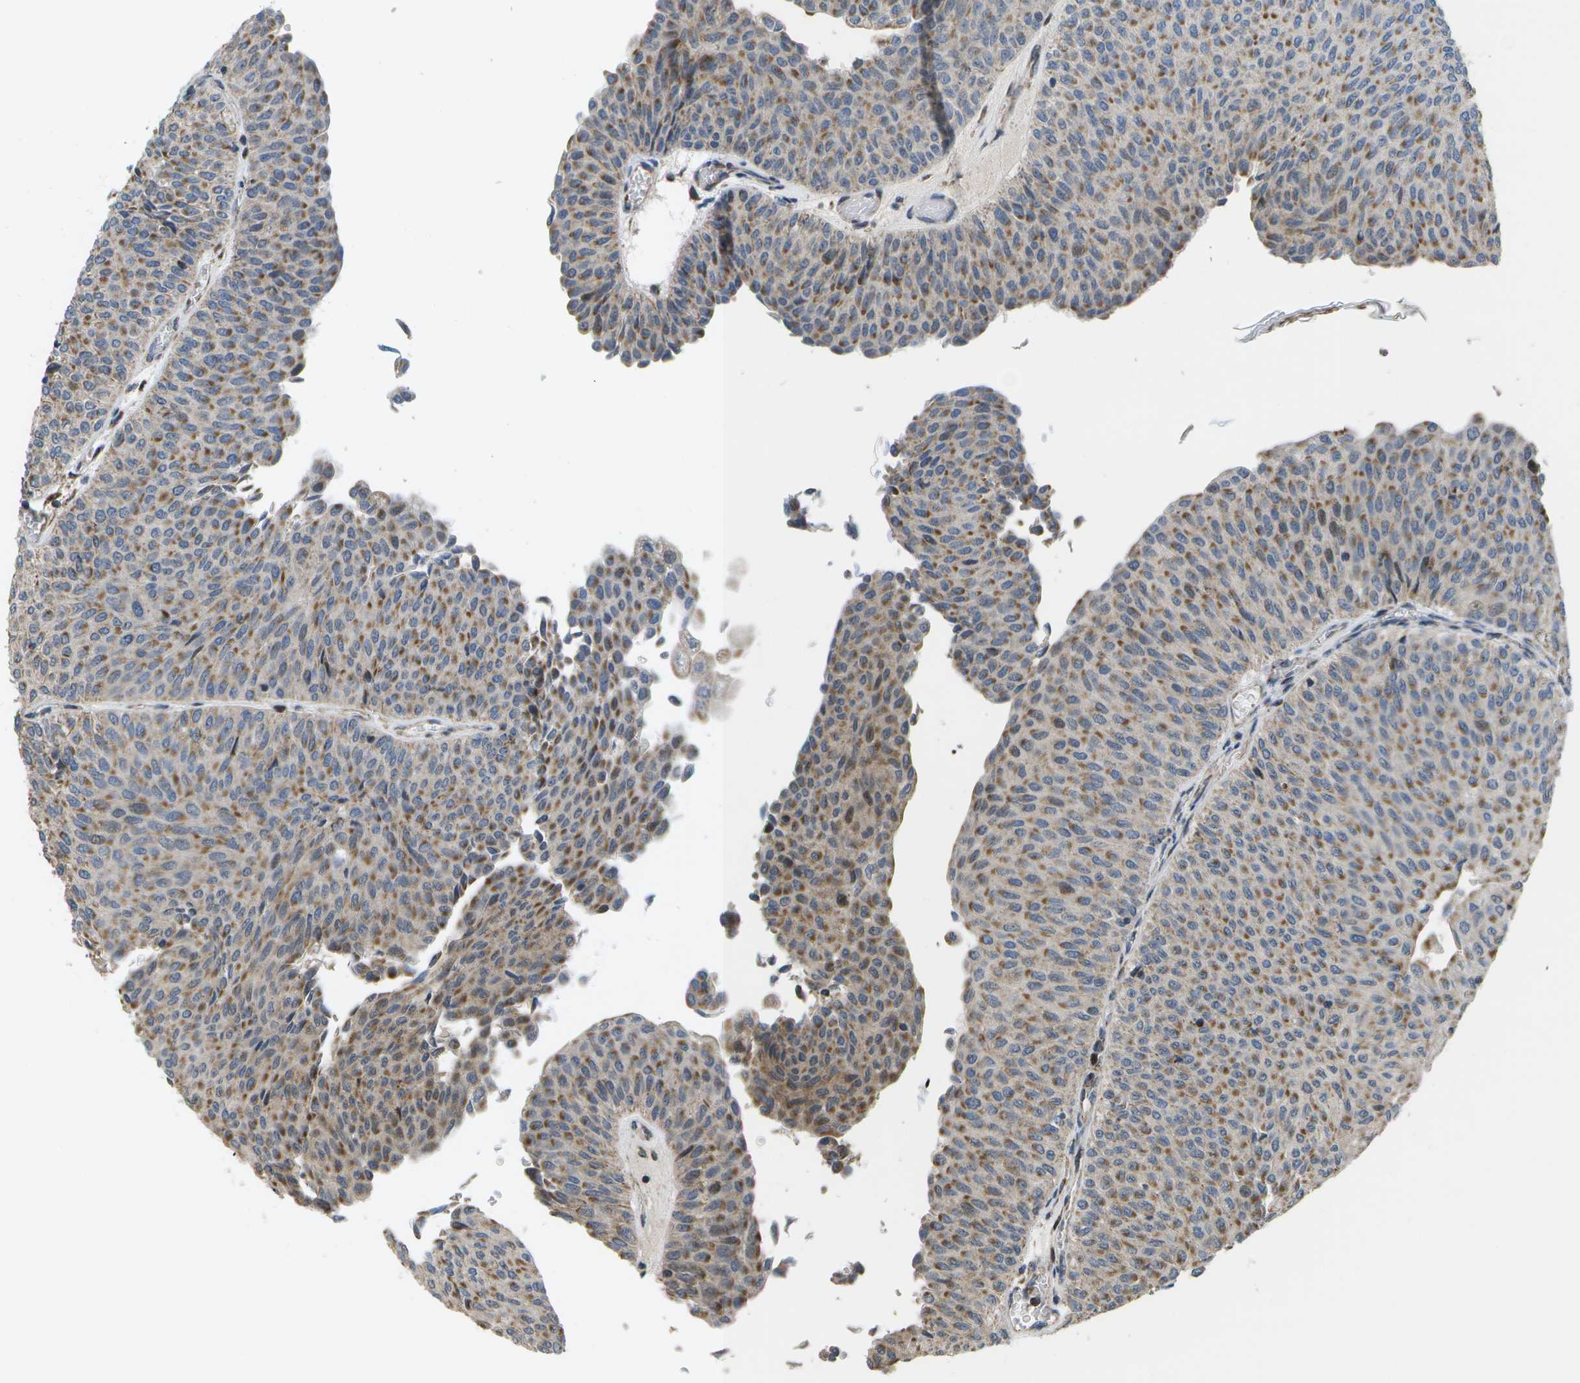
{"staining": {"intensity": "moderate", "quantity": ">75%", "location": "cytoplasmic/membranous"}, "tissue": "urothelial cancer", "cell_type": "Tumor cells", "image_type": "cancer", "snomed": [{"axis": "morphology", "description": "Urothelial carcinoma, Low grade"}, {"axis": "topography", "description": "Urinary bladder"}], "caption": "Immunohistochemical staining of human urothelial carcinoma (low-grade) displays medium levels of moderate cytoplasmic/membranous expression in about >75% of tumor cells. The staining was performed using DAB to visualize the protein expression in brown, while the nuclei were stained in blue with hematoxylin (Magnification: 20x).", "gene": "HADHA", "patient": {"sex": "male", "age": 78}}